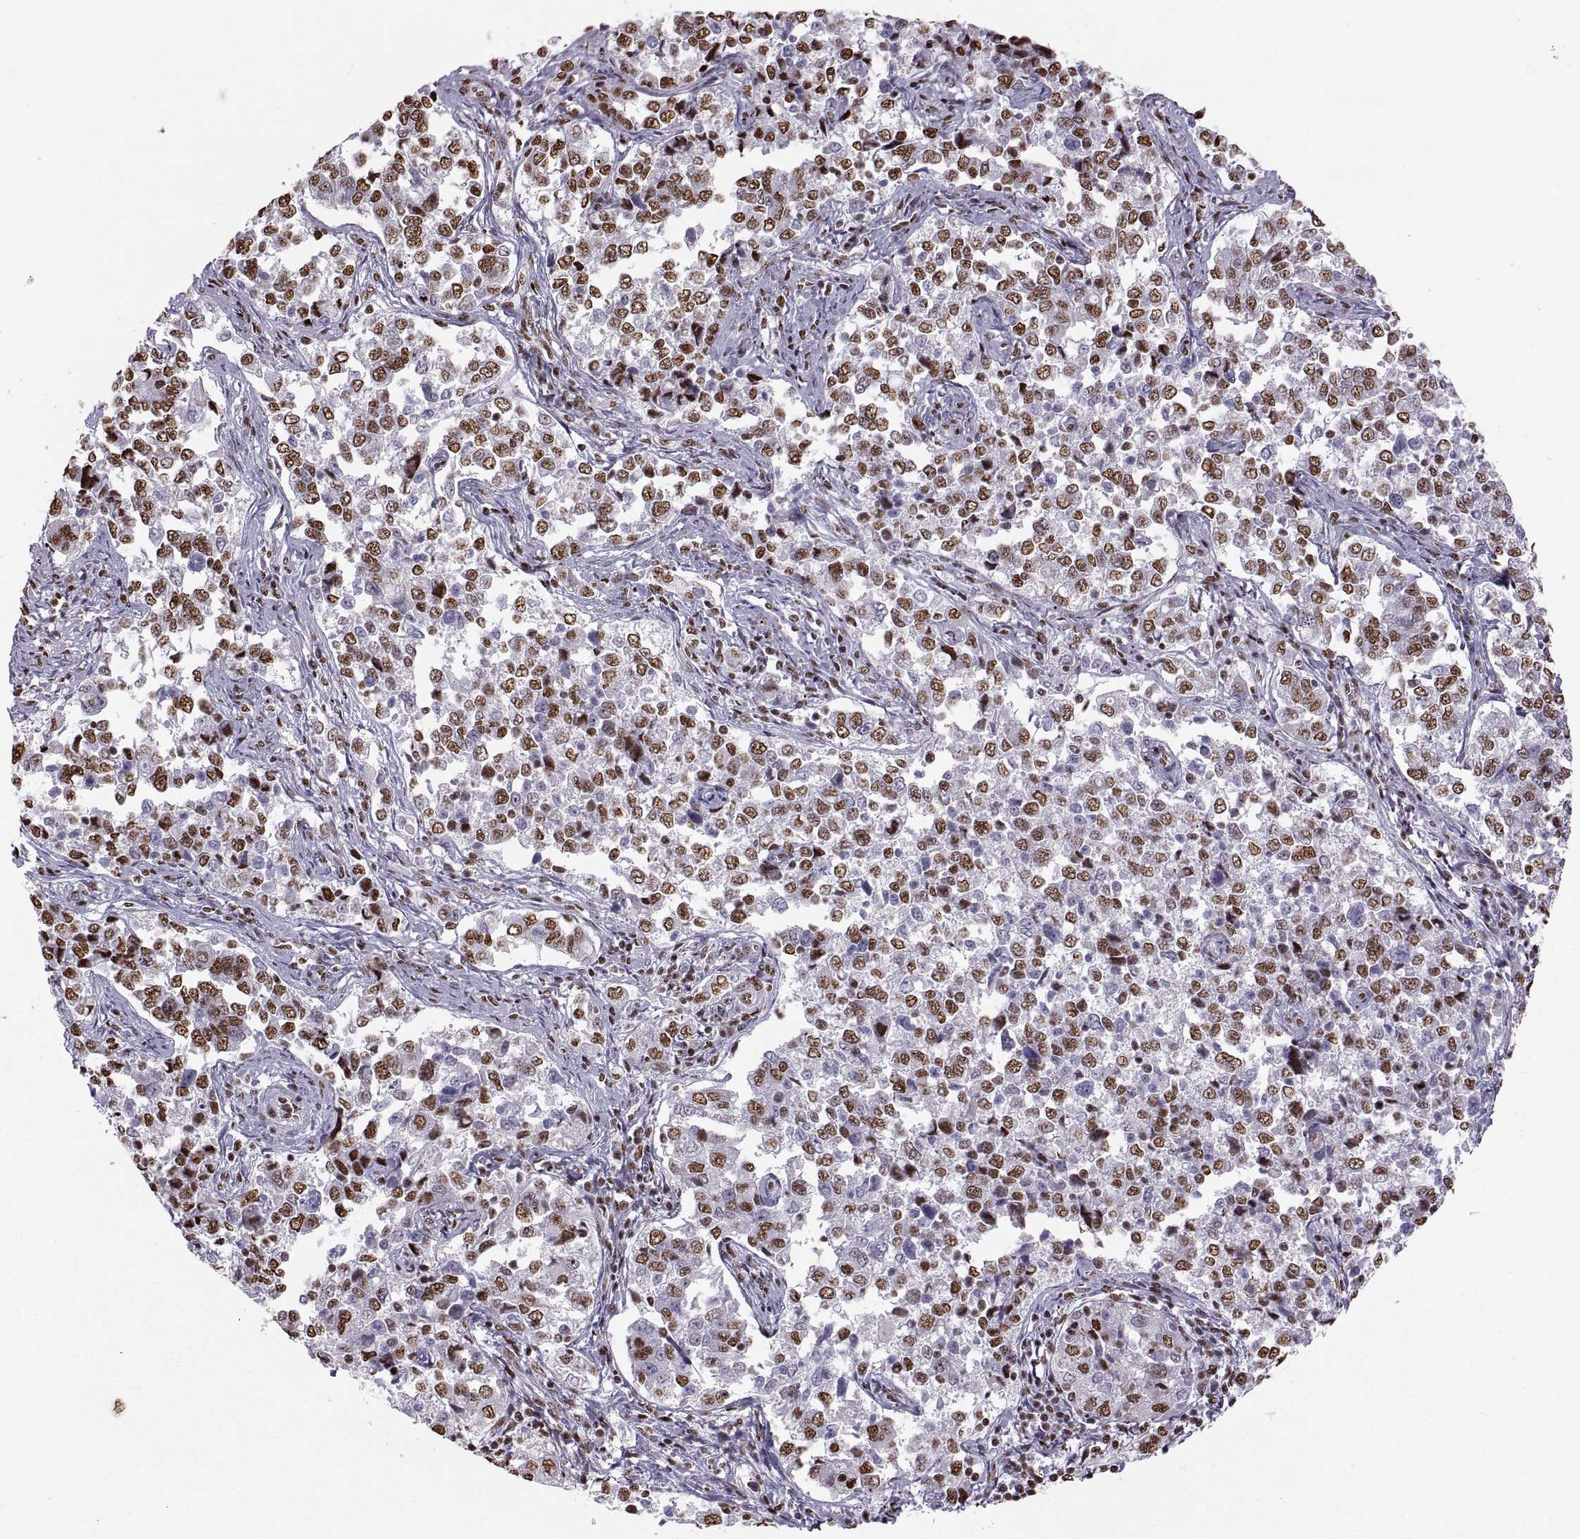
{"staining": {"intensity": "strong", "quantity": "25%-75%", "location": "nuclear"}, "tissue": "endometrial cancer", "cell_type": "Tumor cells", "image_type": "cancer", "snomed": [{"axis": "morphology", "description": "Adenocarcinoma, NOS"}, {"axis": "topography", "description": "Endometrium"}], "caption": "Human endometrial adenocarcinoma stained with a protein marker shows strong staining in tumor cells.", "gene": "SNAI1", "patient": {"sex": "female", "age": 43}}